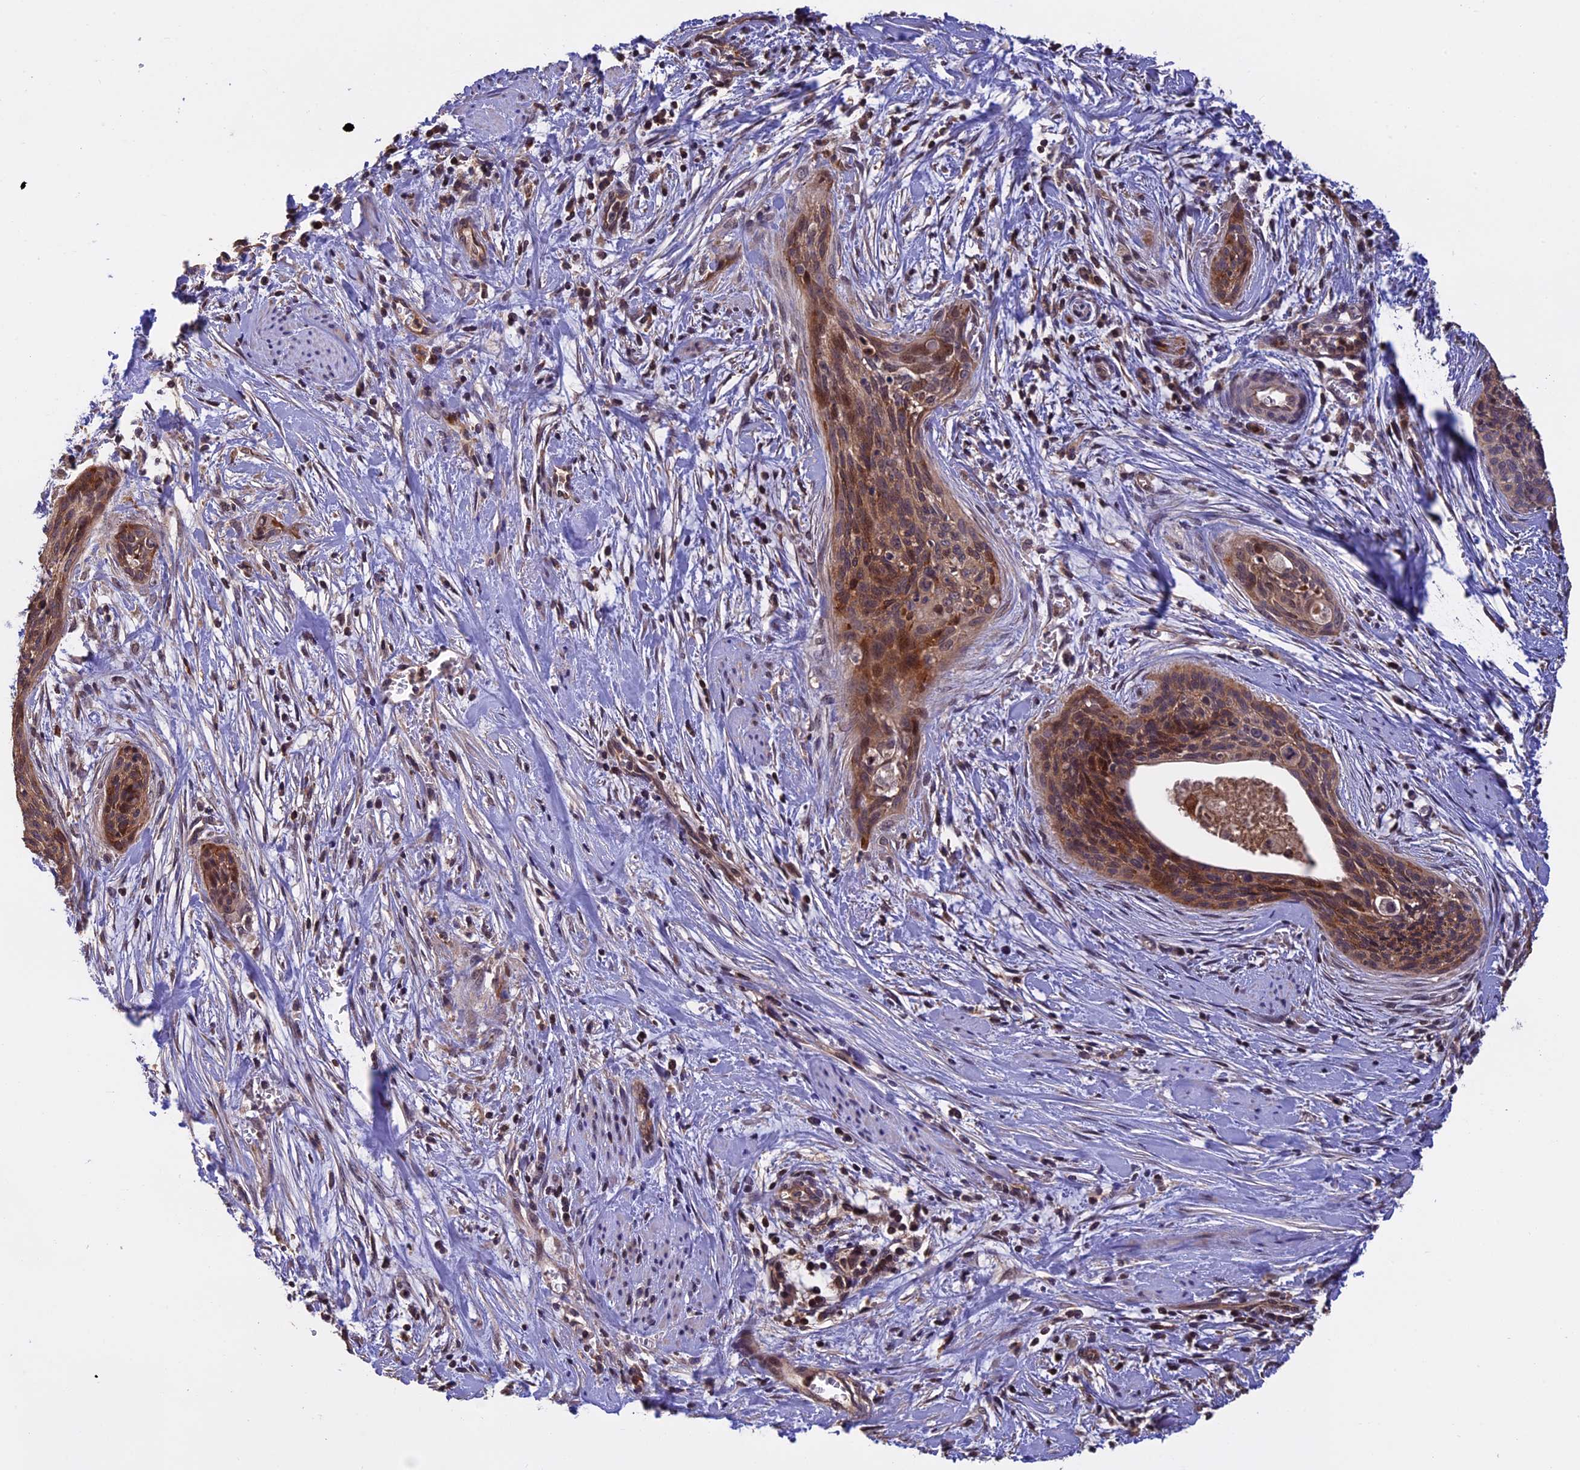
{"staining": {"intensity": "moderate", "quantity": ">75%", "location": "cytoplasmic/membranous"}, "tissue": "cervical cancer", "cell_type": "Tumor cells", "image_type": "cancer", "snomed": [{"axis": "morphology", "description": "Squamous cell carcinoma, NOS"}, {"axis": "topography", "description": "Cervix"}], "caption": "Immunohistochemistry image of cervical cancer stained for a protein (brown), which shows medium levels of moderate cytoplasmic/membranous positivity in about >75% of tumor cells.", "gene": "PKD2L2", "patient": {"sex": "female", "age": 55}}